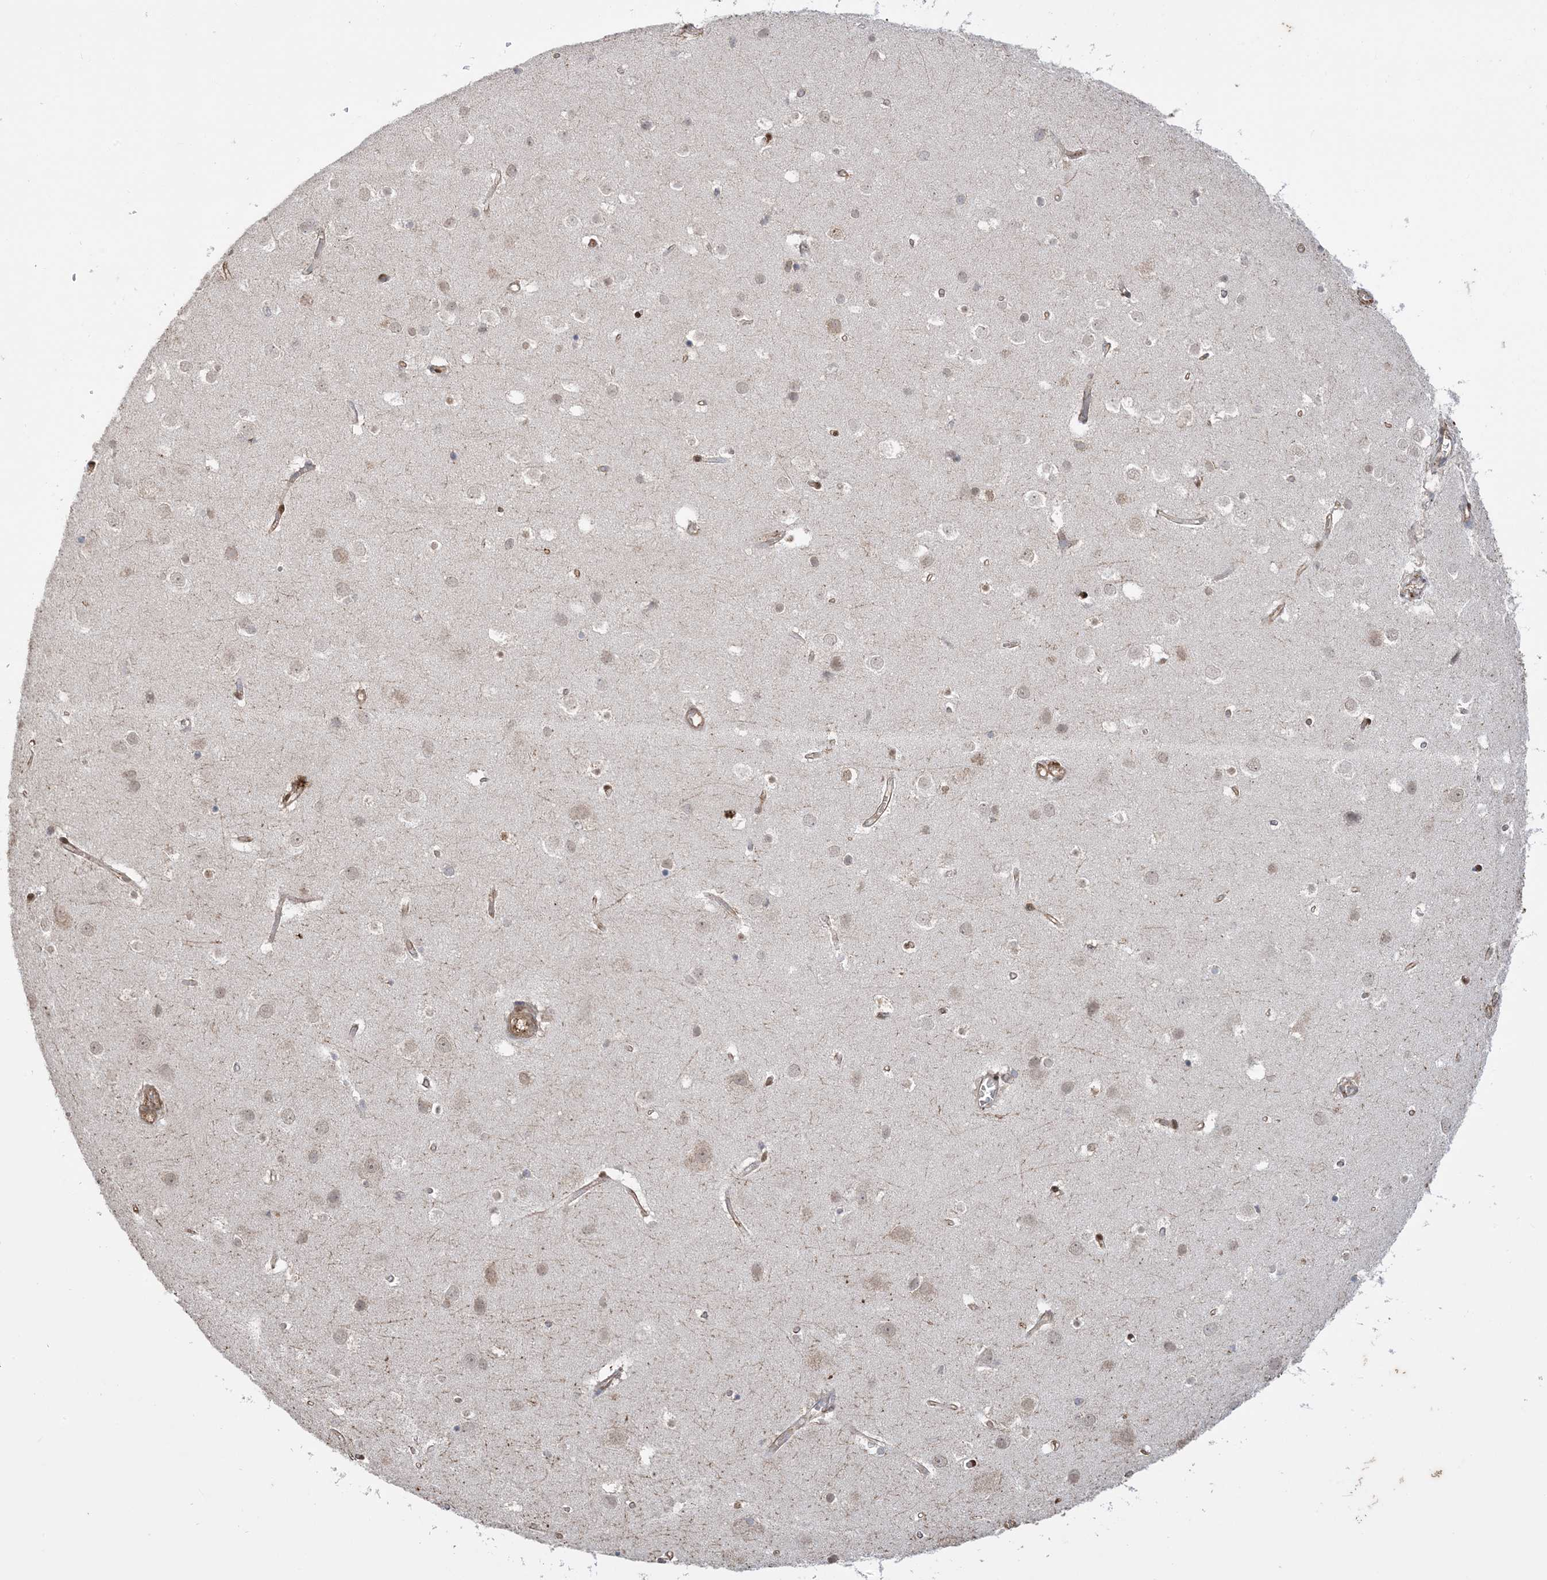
{"staining": {"intensity": "moderate", "quantity": "25%-75%", "location": "cytoplasmic/membranous"}, "tissue": "cerebral cortex", "cell_type": "Endothelial cells", "image_type": "normal", "snomed": [{"axis": "morphology", "description": "Normal tissue, NOS"}, {"axis": "topography", "description": "Cerebral cortex"}], "caption": "Human cerebral cortex stained for a protein (brown) displays moderate cytoplasmic/membranous positive positivity in approximately 25%-75% of endothelial cells.", "gene": "XRN1", "patient": {"sex": "male", "age": 54}}